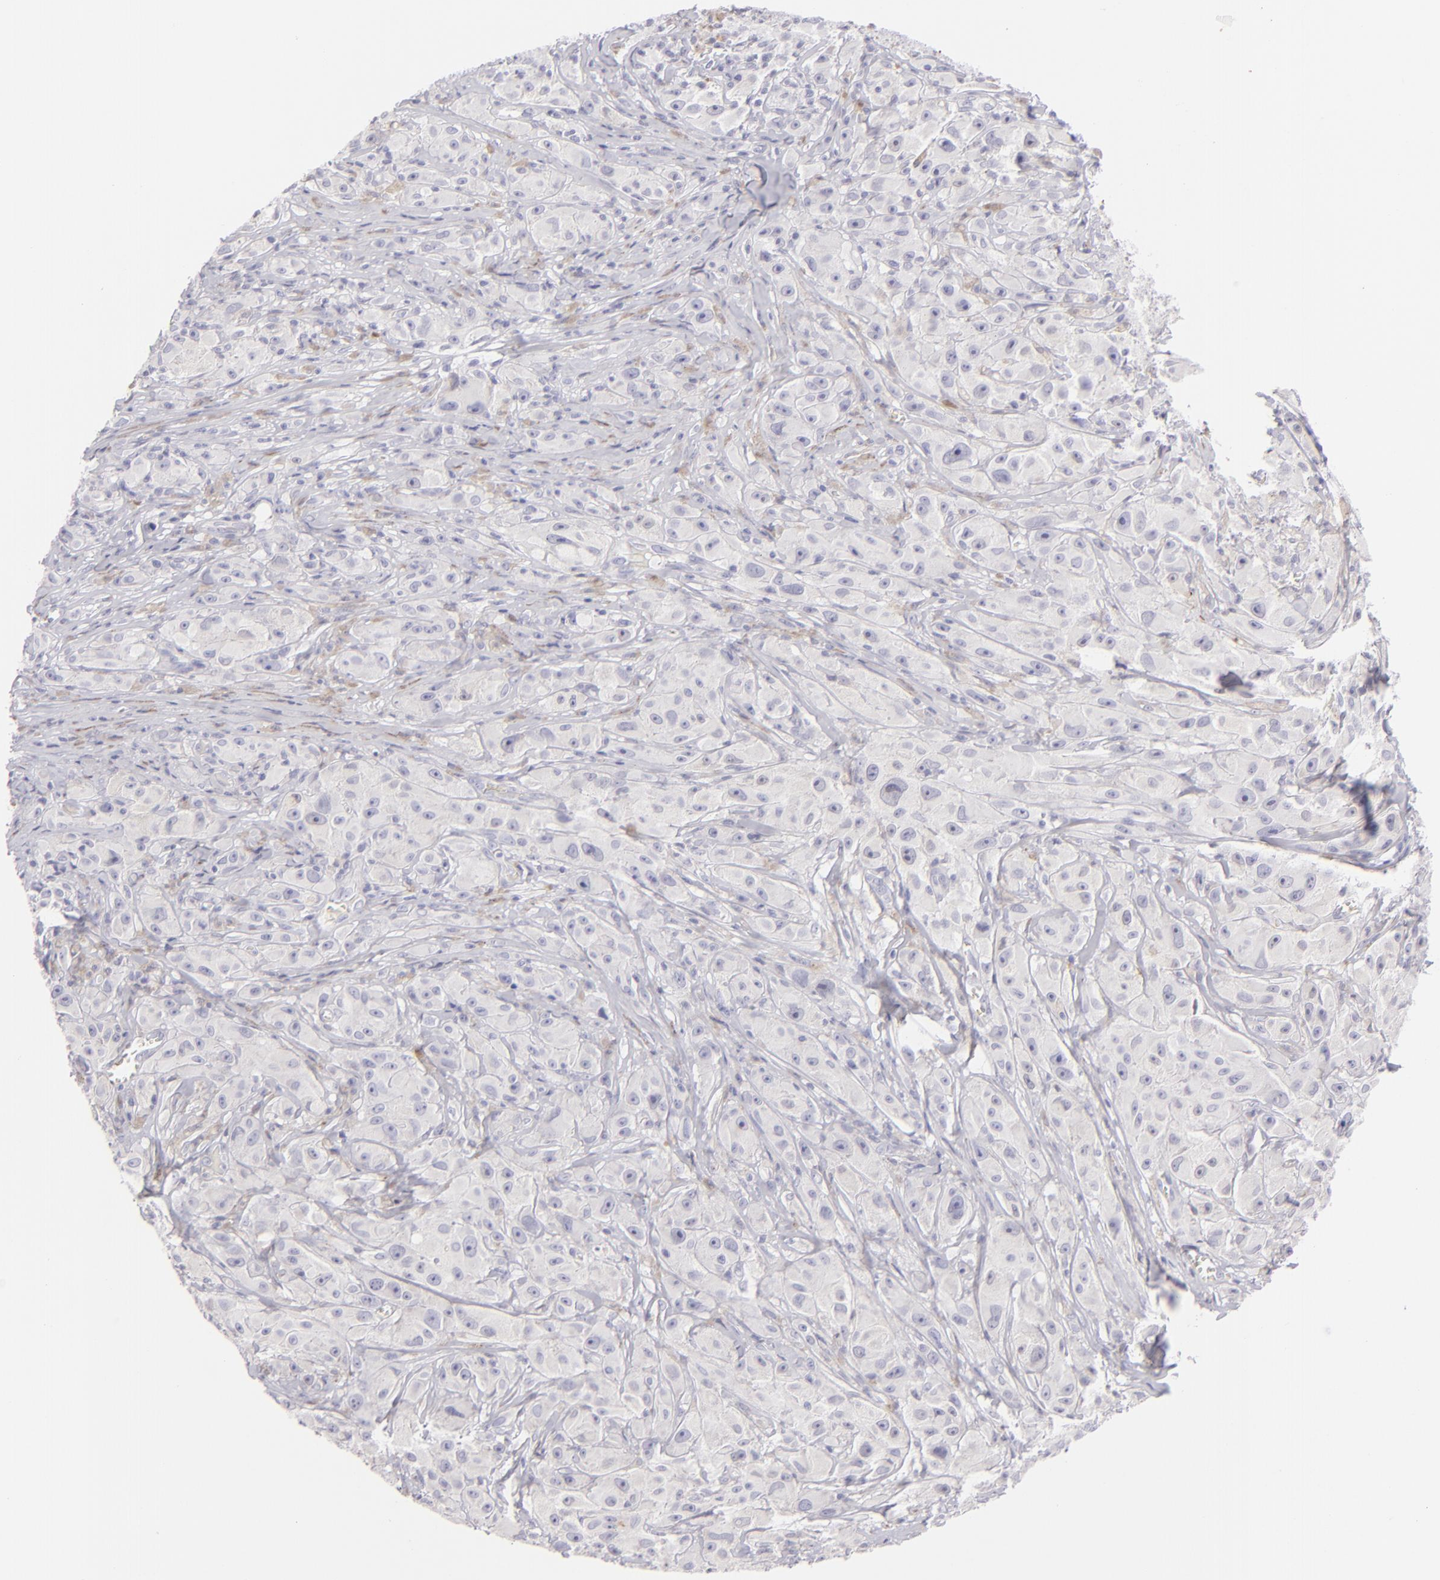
{"staining": {"intensity": "negative", "quantity": "none", "location": "none"}, "tissue": "melanoma", "cell_type": "Tumor cells", "image_type": "cancer", "snomed": [{"axis": "morphology", "description": "Malignant melanoma, NOS"}, {"axis": "topography", "description": "Skin"}], "caption": "There is no significant positivity in tumor cells of melanoma.", "gene": "CLDN4", "patient": {"sex": "male", "age": 56}}